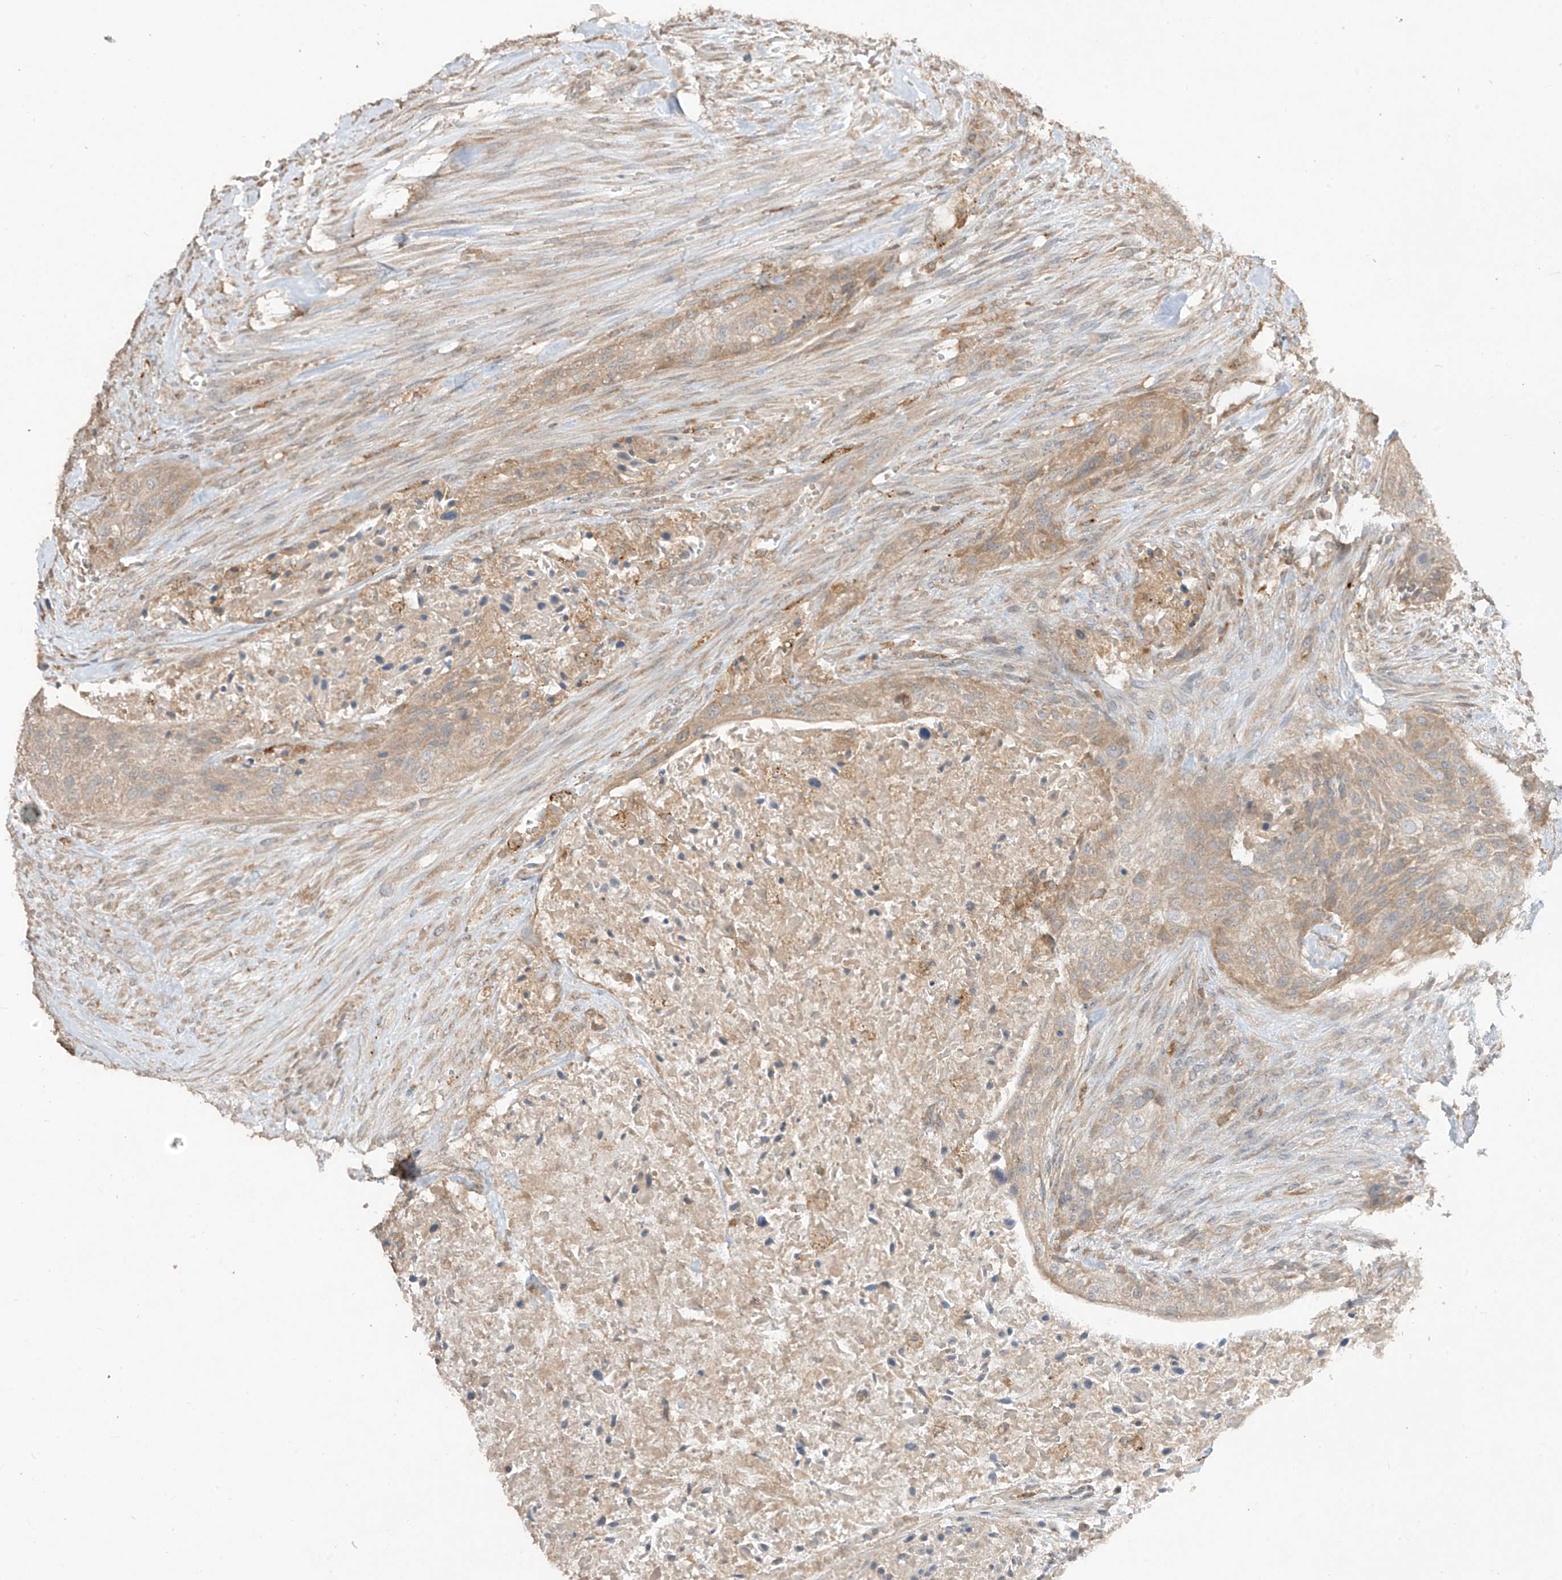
{"staining": {"intensity": "weak", "quantity": ">75%", "location": "cytoplasmic/membranous"}, "tissue": "urothelial cancer", "cell_type": "Tumor cells", "image_type": "cancer", "snomed": [{"axis": "morphology", "description": "Urothelial carcinoma, High grade"}, {"axis": "topography", "description": "Urinary bladder"}], "caption": "An immunohistochemistry image of tumor tissue is shown. Protein staining in brown highlights weak cytoplasmic/membranous positivity in urothelial carcinoma (high-grade) within tumor cells.", "gene": "LDAH", "patient": {"sex": "male", "age": 35}}